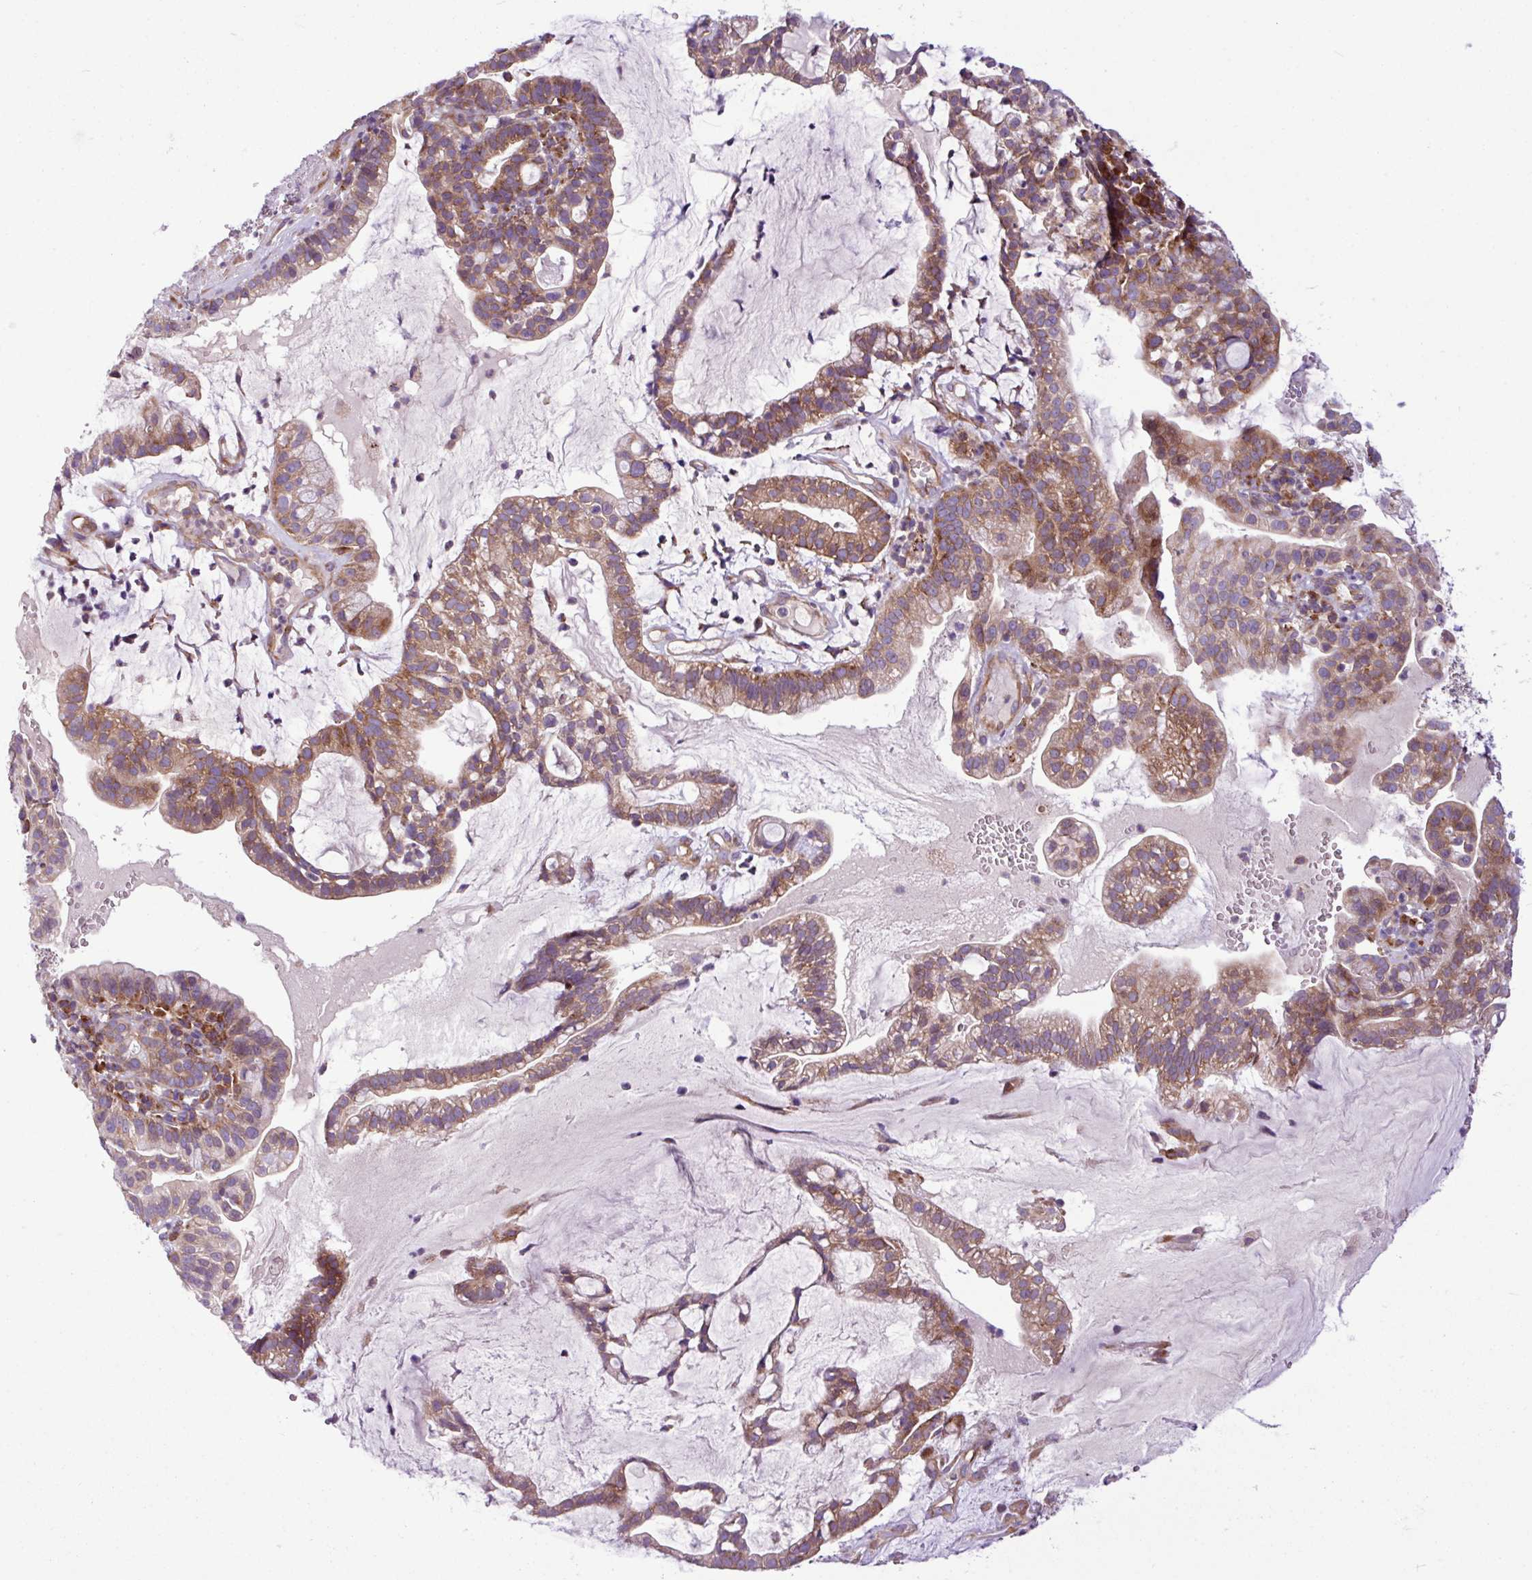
{"staining": {"intensity": "moderate", "quantity": ">75%", "location": "cytoplasmic/membranous"}, "tissue": "cervical cancer", "cell_type": "Tumor cells", "image_type": "cancer", "snomed": [{"axis": "morphology", "description": "Adenocarcinoma, NOS"}, {"axis": "topography", "description": "Cervix"}], "caption": "High-magnification brightfield microscopy of cervical adenocarcinoma stained with DAB (3,3'-diaminobenzidine) (brown) and counterstained with hematoxylin (blue). tumor cells exhibit moderate cytoplasmic/membranous expression is present in about>75% of cells.", "gene": "MROH2A", "patient": {"sex": "female", "age": 41}}